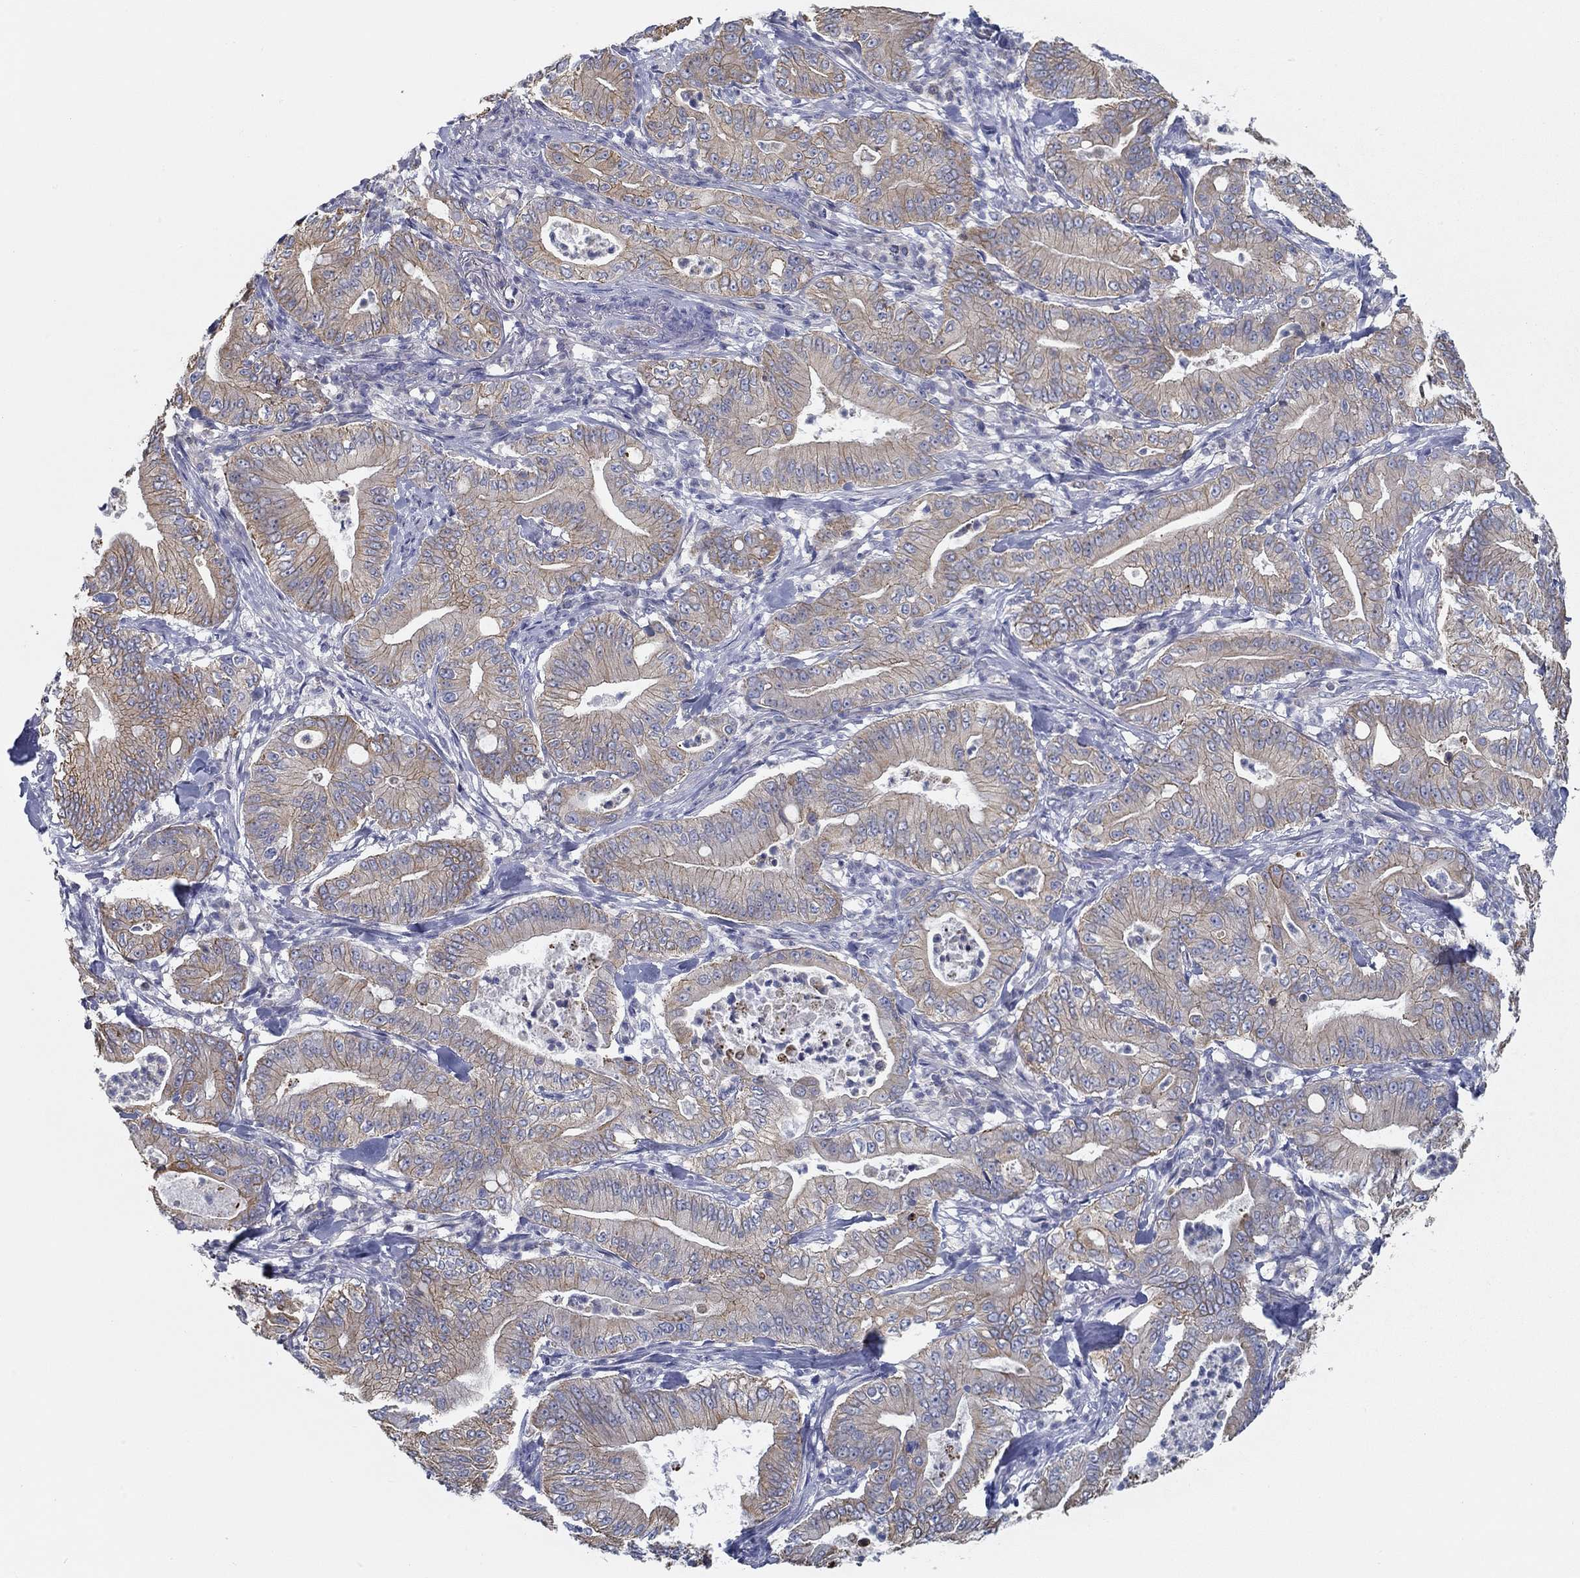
{"staining": {"intensity": "moderate", "quantity": "25%-75%", "location": "cytoplasmic/membranous"}, "tissue": "pancreatic cancer", "cell_type": "Tumor cells", "image_type": "cancer", "snomed": [{"axis": "morphology", "description": "Adenocarcinoma, NOS"}, {"axis": "topography", "description": "Pancreas"}], "caption": "The photomicrograph demonstrates staining of adenocarcinoma (pancreatic), revealing moderate cytoplasmic/membranous protein expression (brown color) within tumor cells.", "gene": "BBOF1", "patient": {"sex": "male", "age": 71}}